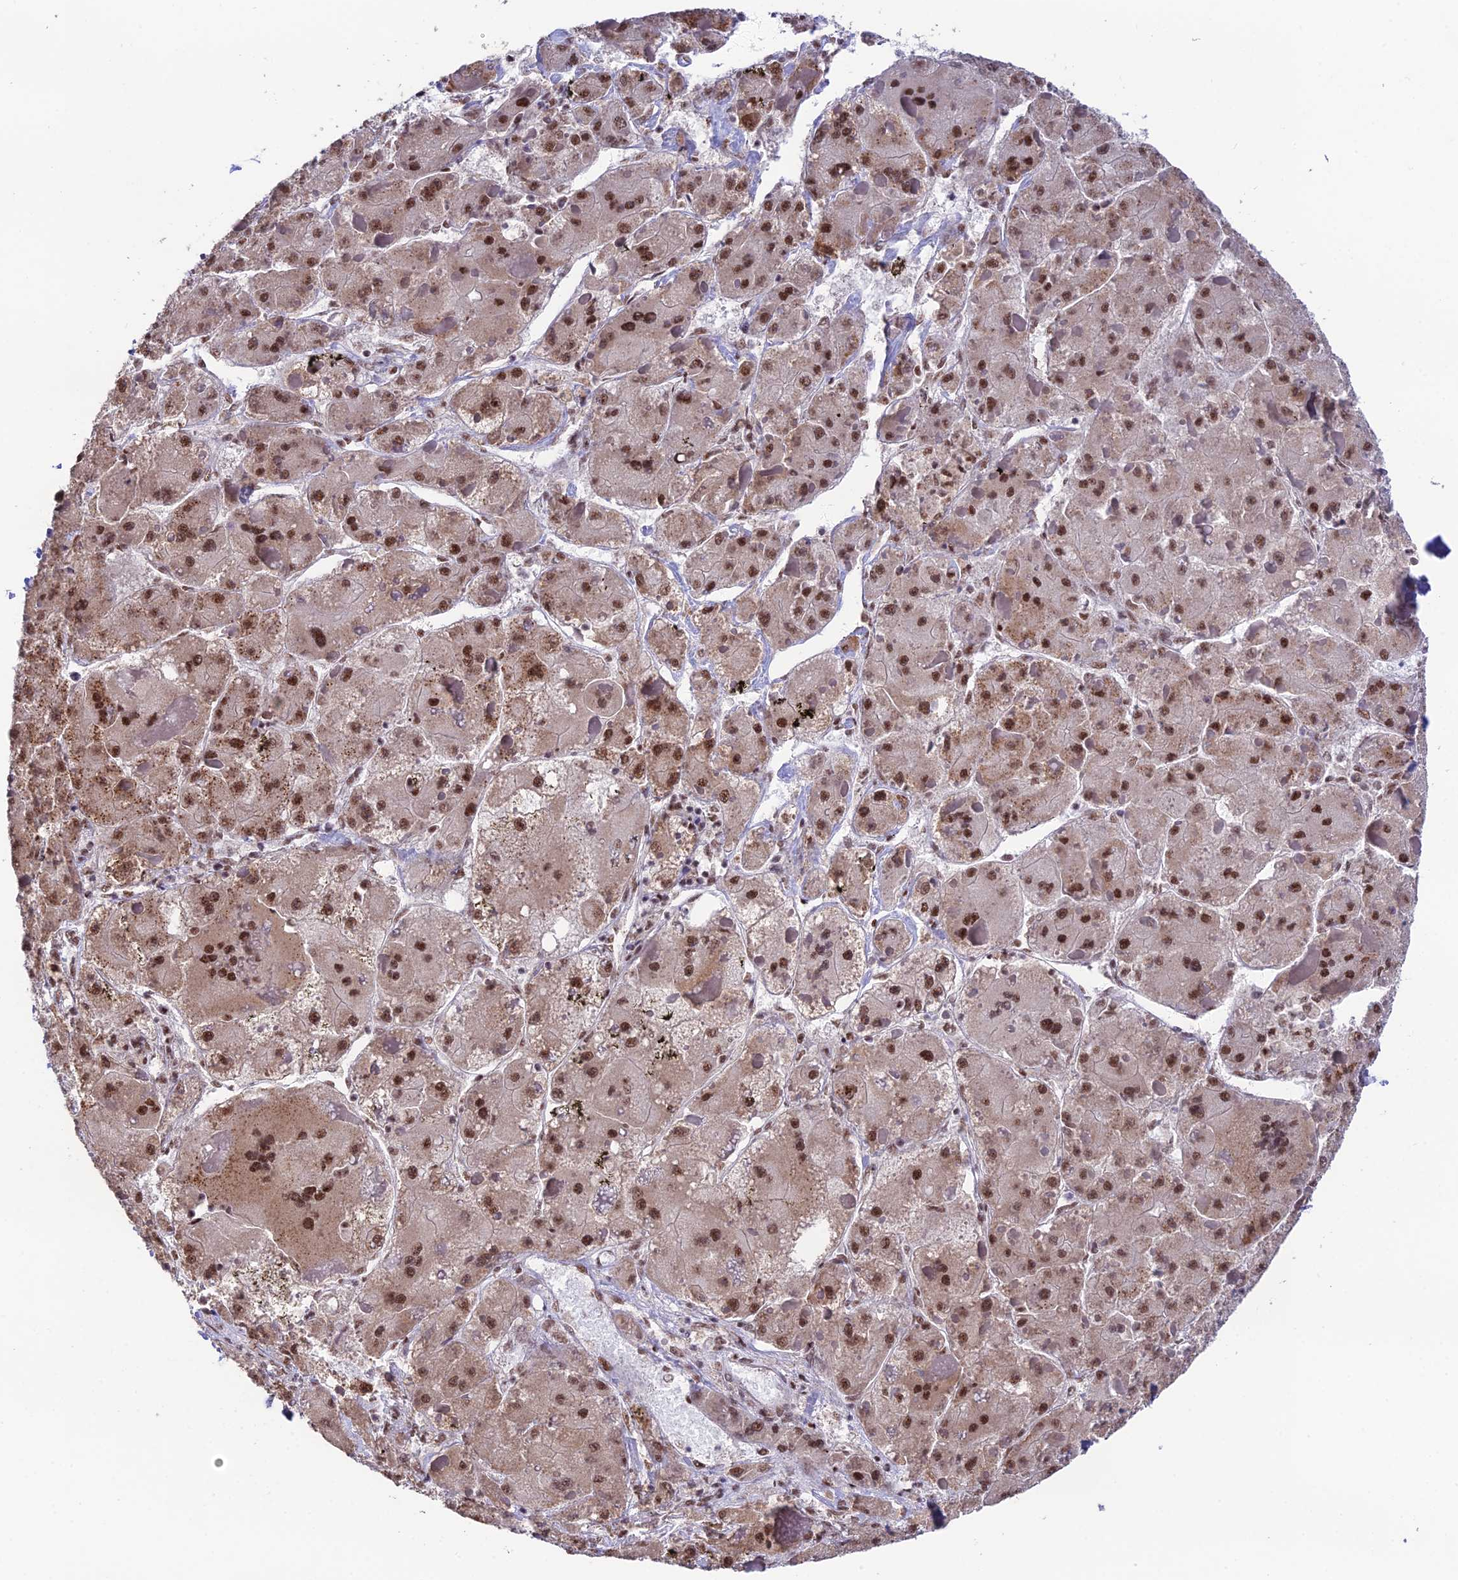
{"staining": {"intensity": "moderate", "quantity": ">75%", "location": "nuclear"}, "tissue": "liver cancer", "cell_type": "Tumor cells", "image_type": "cancer", "snomed": [{"axis": "morphology", "description": "Carcinoma, Hepatocellular, NOS"}, {"axis": "topography", "description": "Liver"}], "caption": "Moderate nuclear staining is identified in about >75% of tumor cells in liver cancer (hepatocellular carcinoma). (Brightfield microscopy of DAB IHC at high magnification).", "gene": "THOC7", "patient": {"sex": "female", "age": 73}}